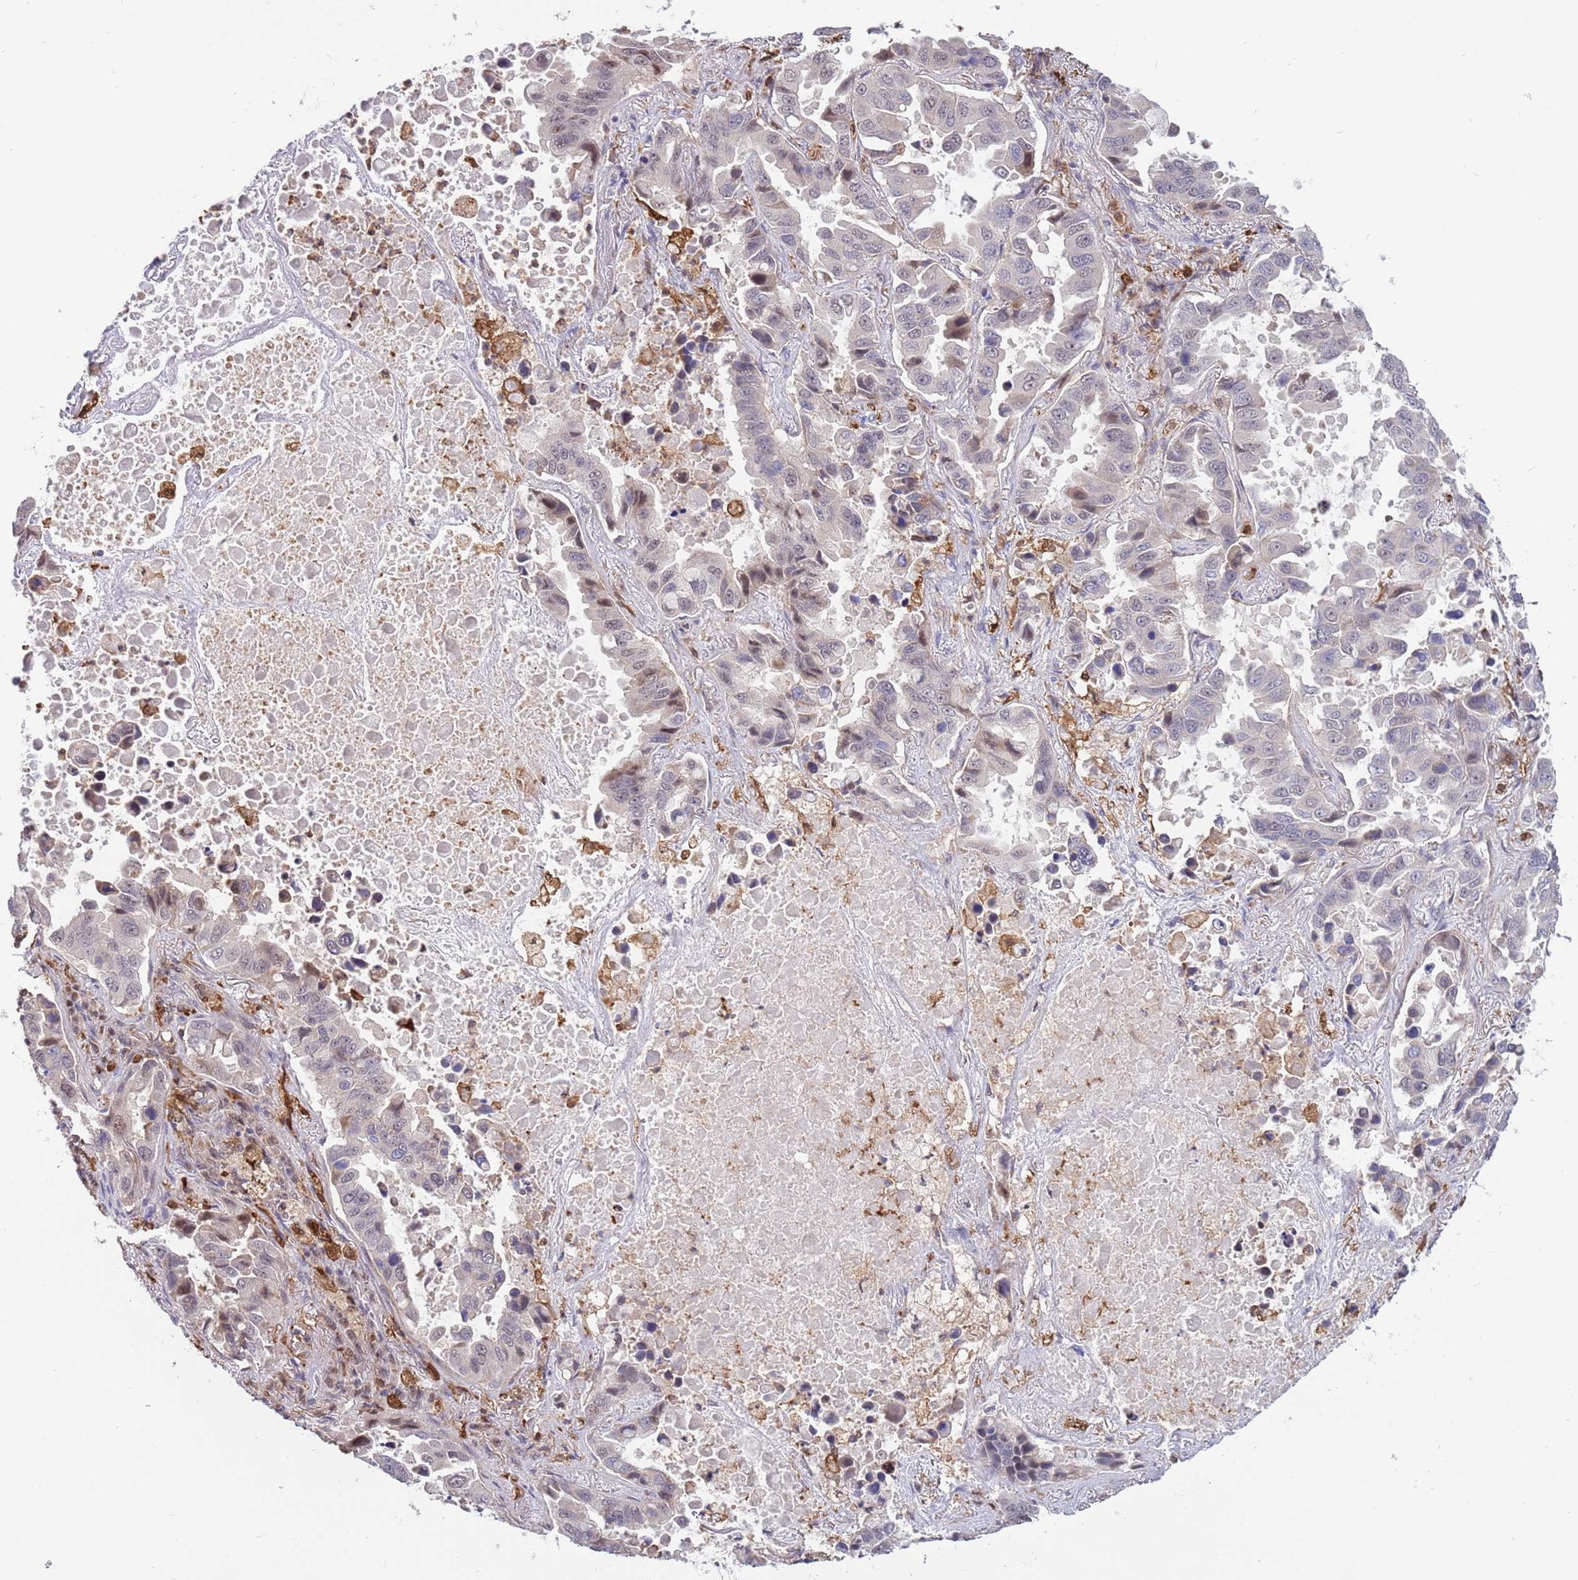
{"staining": {"intensity": "negative", "quantity": "none", "location": "none"}, "tissue": "lung cancer", "cell_type": "Tumor cells", "image_type": "cancer", "snomed": [{"axis": "morphology", "description": "Adenocarcinoma, NOS"}, {"axis": "topography", "description": "Lung"}], "caption": "High power microscopy histopathology image of an immunohistochemistry photomicrograph of adenocarcinoma (lung), revealing no significant positivity in tumor cells.", "gene": "CCNJL", "patient": {"sex": "male", "age": 64}}